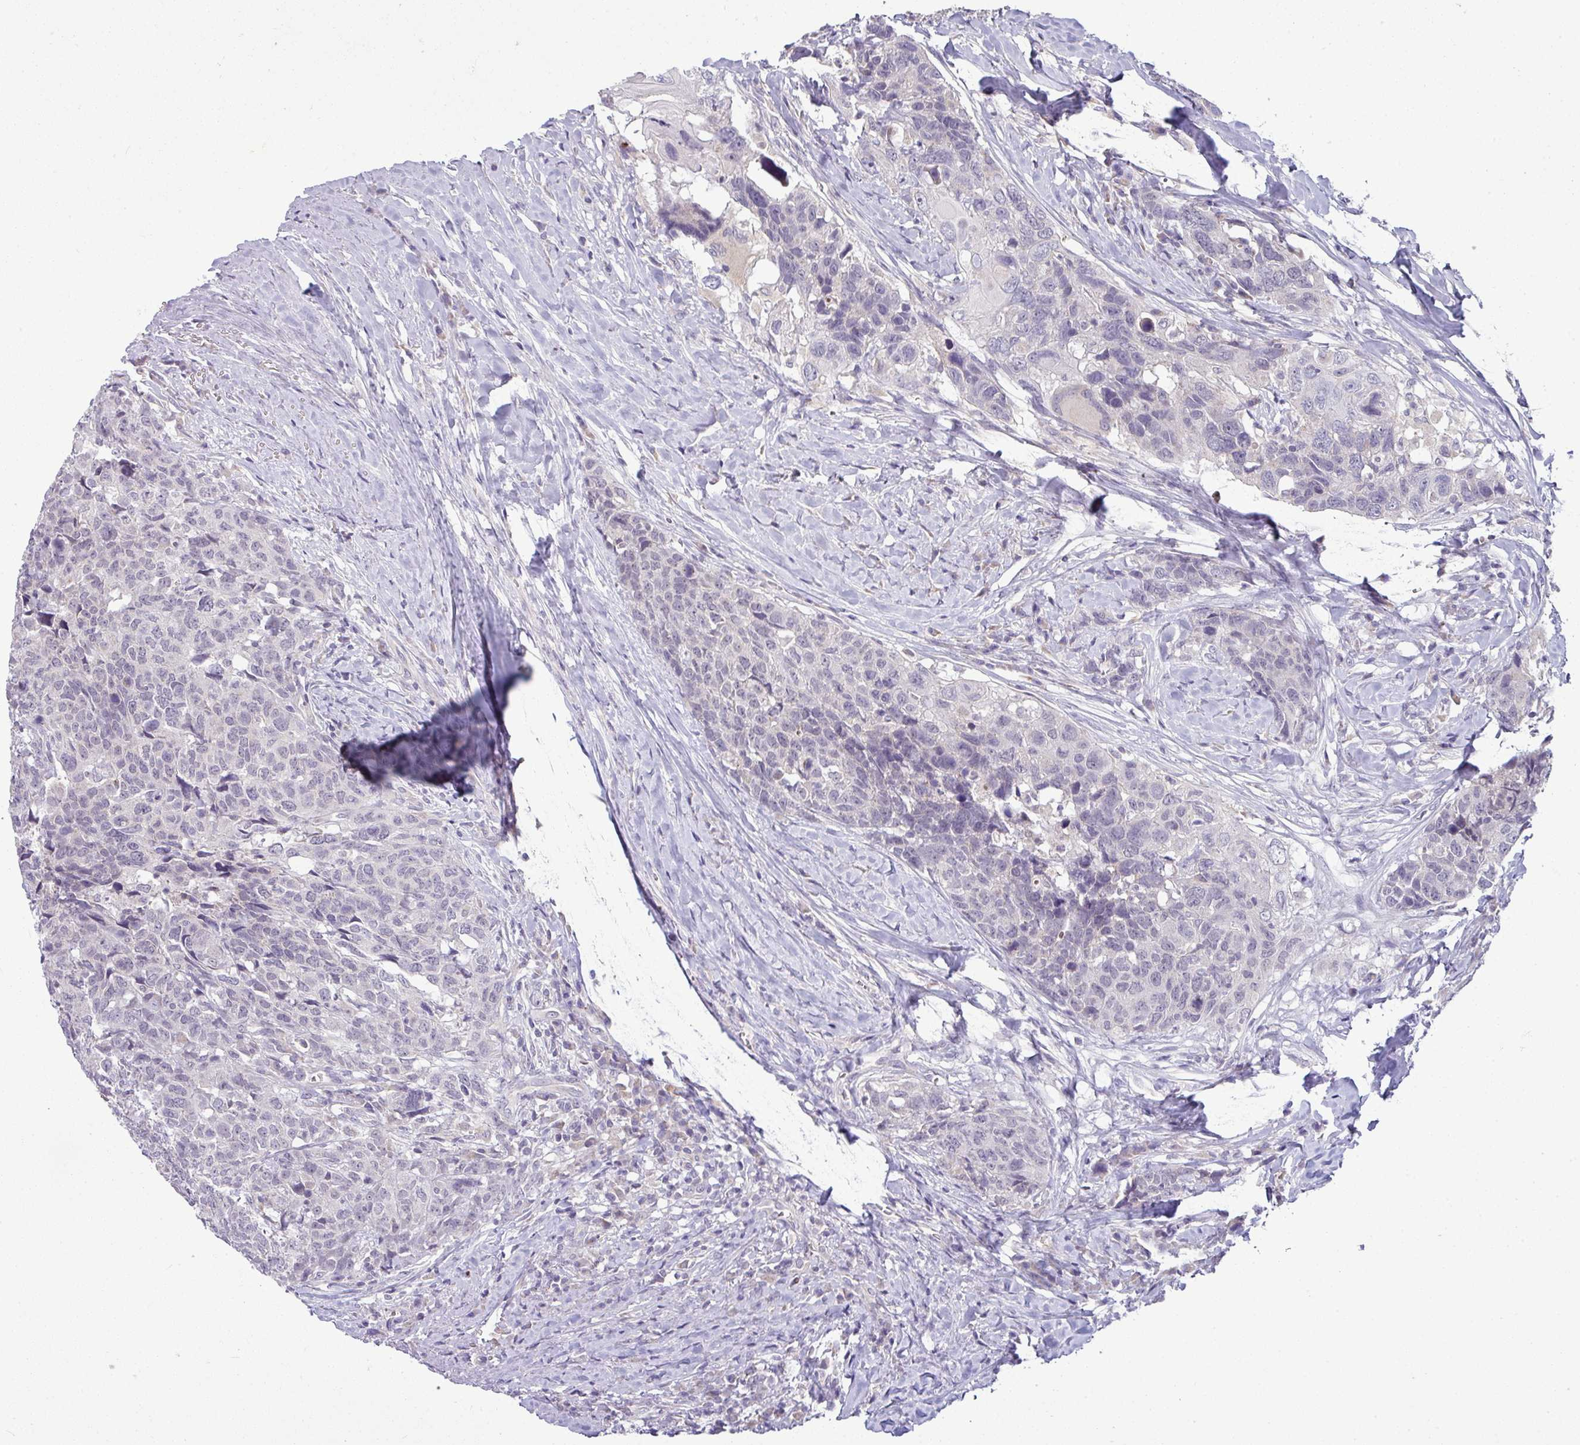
{"staining": {"intensity": "negative", "quantity": "none", "location": "none"}, "tissue": "head and neck cancer", "cell_type": "Tumor cells", "image_type": "cancer", "snomed": [{"axis": "morphology", "description": "Squamous cell carcinoma, NOS"}, {"axis": "topography", "description": "Head-Neck"}], "caption": "High power microscopy micrograph of an immunohistochemistry (IHC) micrograph of head and neck cancer (squamous cell carcinoma), revealing no significant staining in tumor cells.", "gene": "HBEGF", "patient": {"sex": "male", "age": 66}}